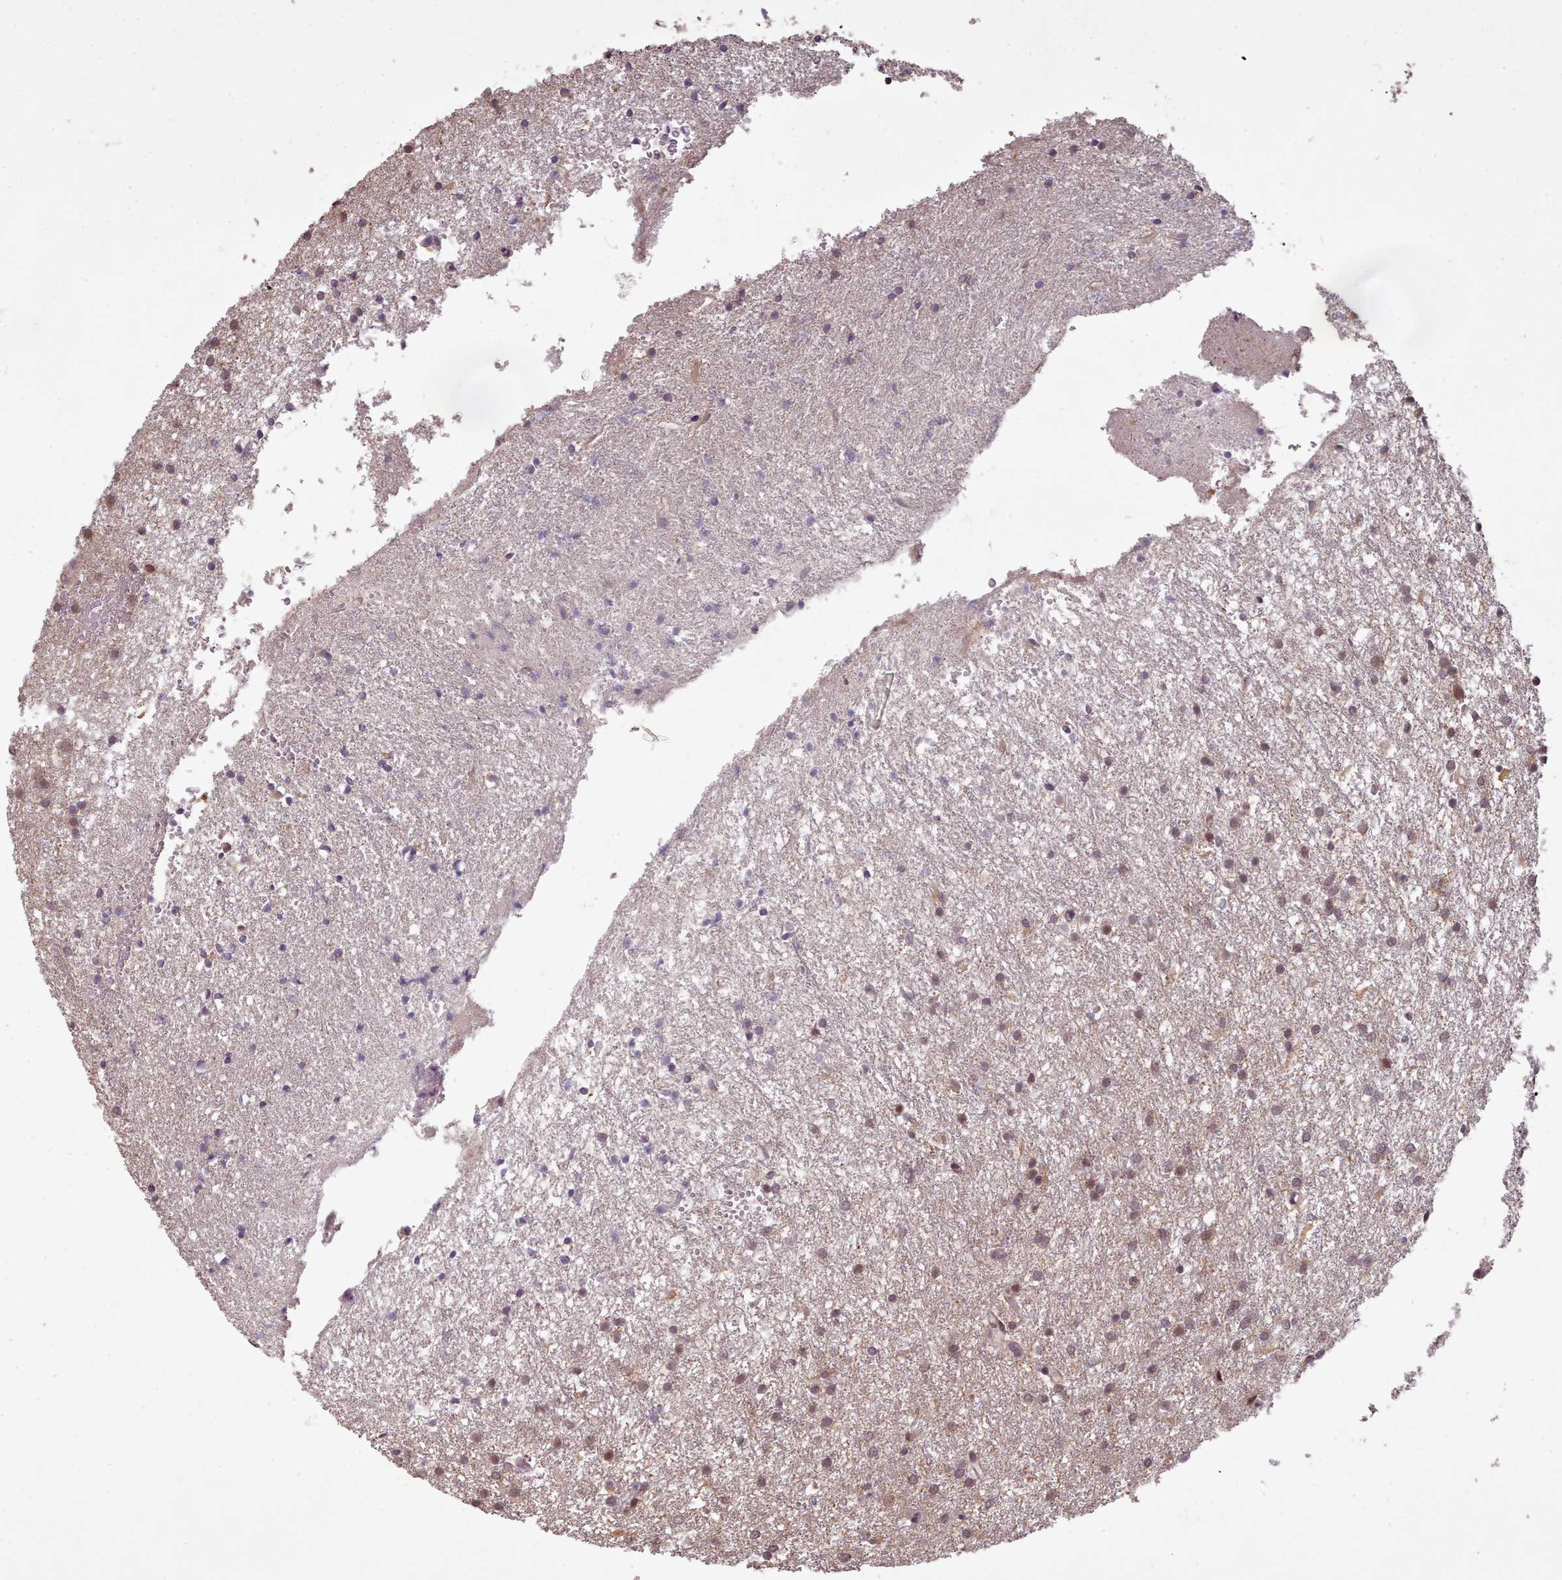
{"staining": {"intensity": "moderate", "quantity": "25%-75%", "location": "nuclear"}, "tissue": "glioma", "cell_type": "Tumor cells", "image_type": "cancer", "snomed": [{"axis": "morphology", "description": "Glioma, malignant, High grade"}, {"axis": "topography", "description": "Brain"}], "caption": "A high-resolution micrograph shows immunohistochemistry (IHC) staining of glioma, which shows moderate nuclear expression in about 25%-75% of tumor cells. The staining was performed using DAB to visualize the protein expression in brown, while the nuclei were stained in blue with hematoxylin (Magnification: 20x).", "gene": "CDC6", "patient": {"sex": "female", "age": 50}}